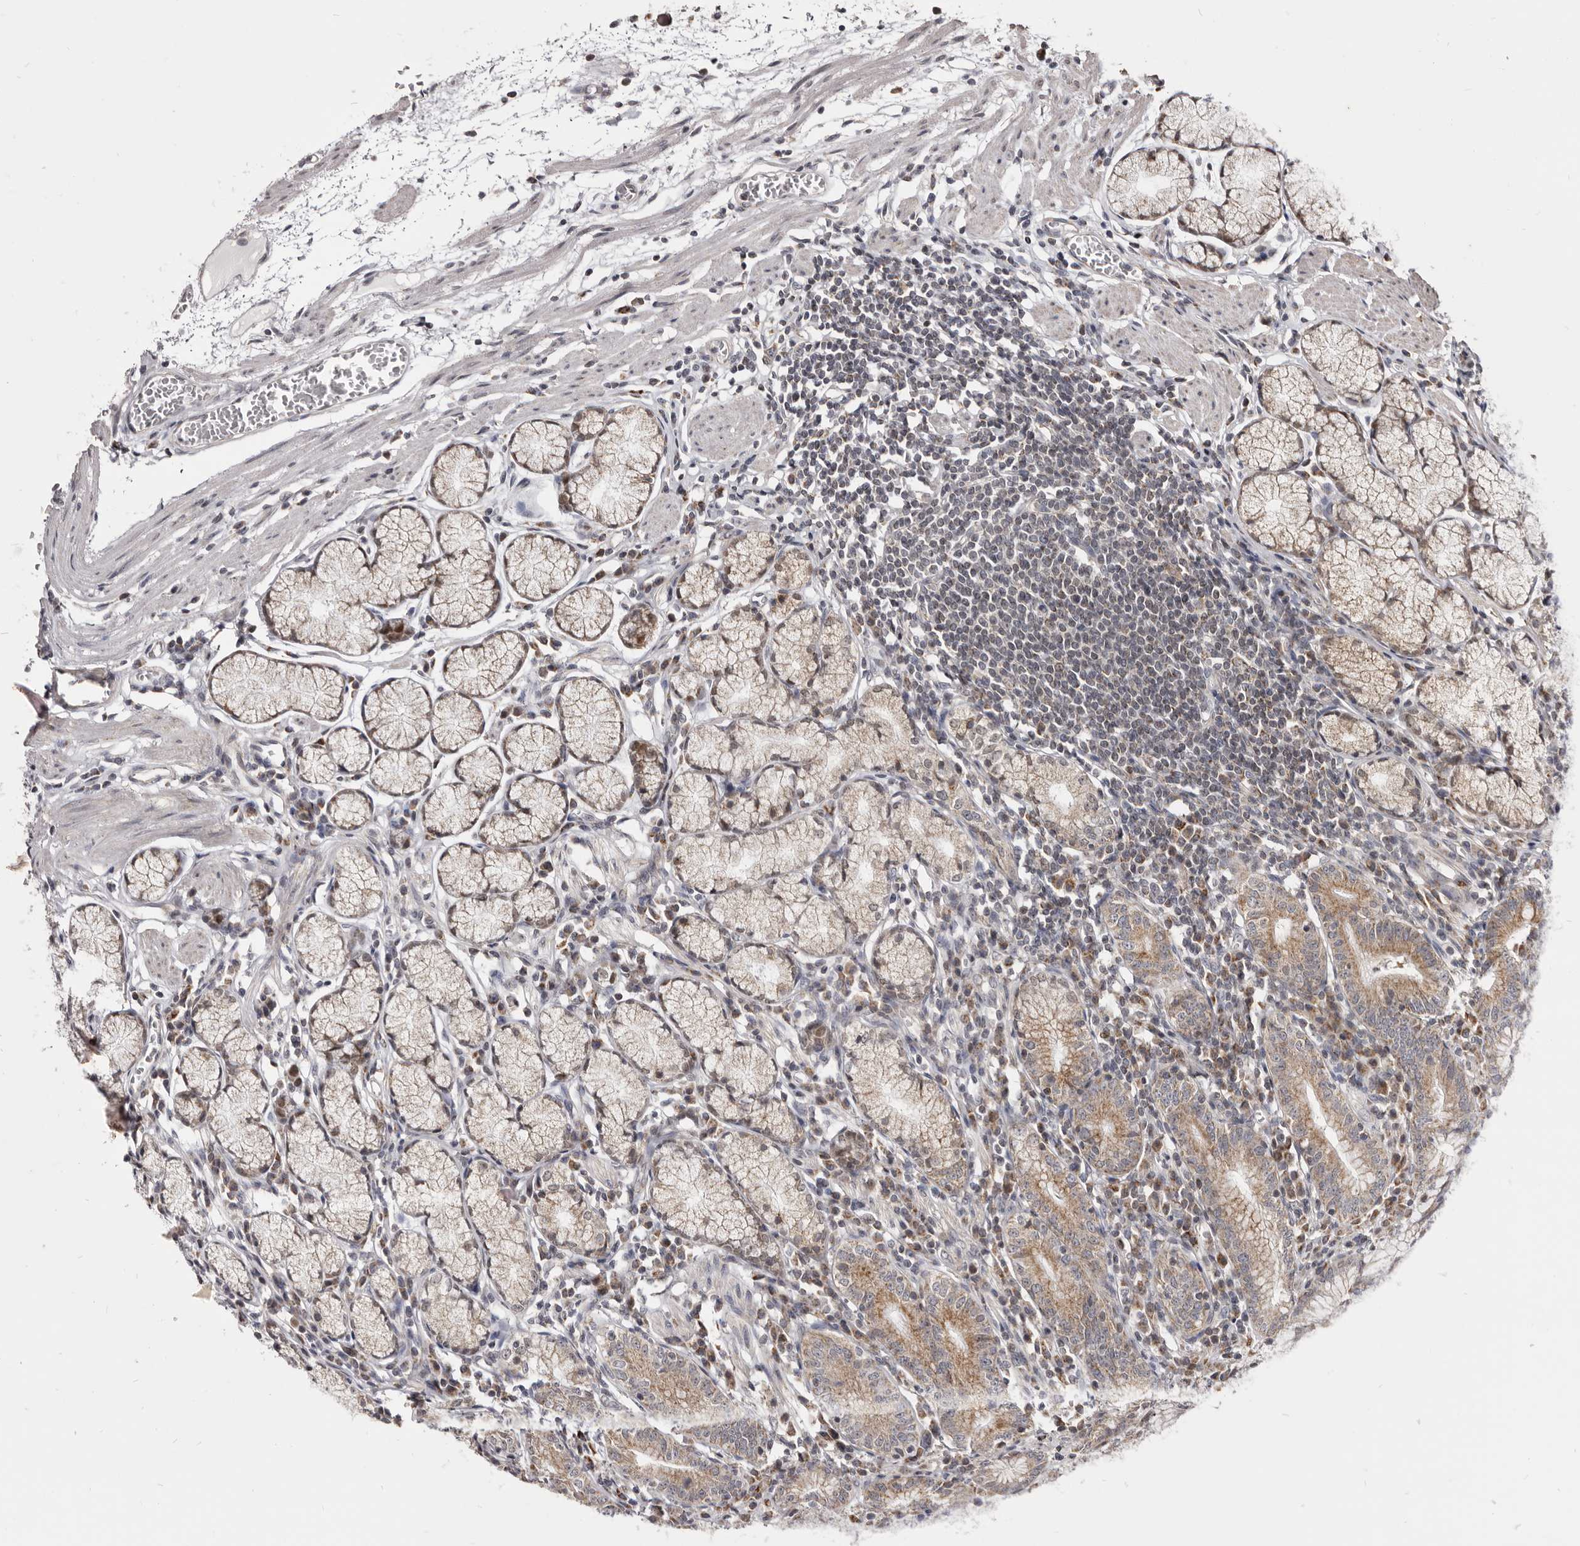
{"staining": {"intensity": "weak", "quantity": "25%-75%", "location": "cytoplasmic/membranous,nuclear"}, "tissue": "stomach", "cell_type": "Glandular cells", "image_type": "normal", "snomed": [{"axis": "morphology", "description": "Normal tissue, NOS"}, {"axis": "topography", "description": "Stomach"}], "caption": "Brown immunohistochemical staining in unremarkable stomach exhibits weak cytoplasmic/membranous,nuclear positivity in approximately 25%-75% of glandular cells.", "gene": "THUMPD1", "patient": {"sex": "male", "age": 55}}